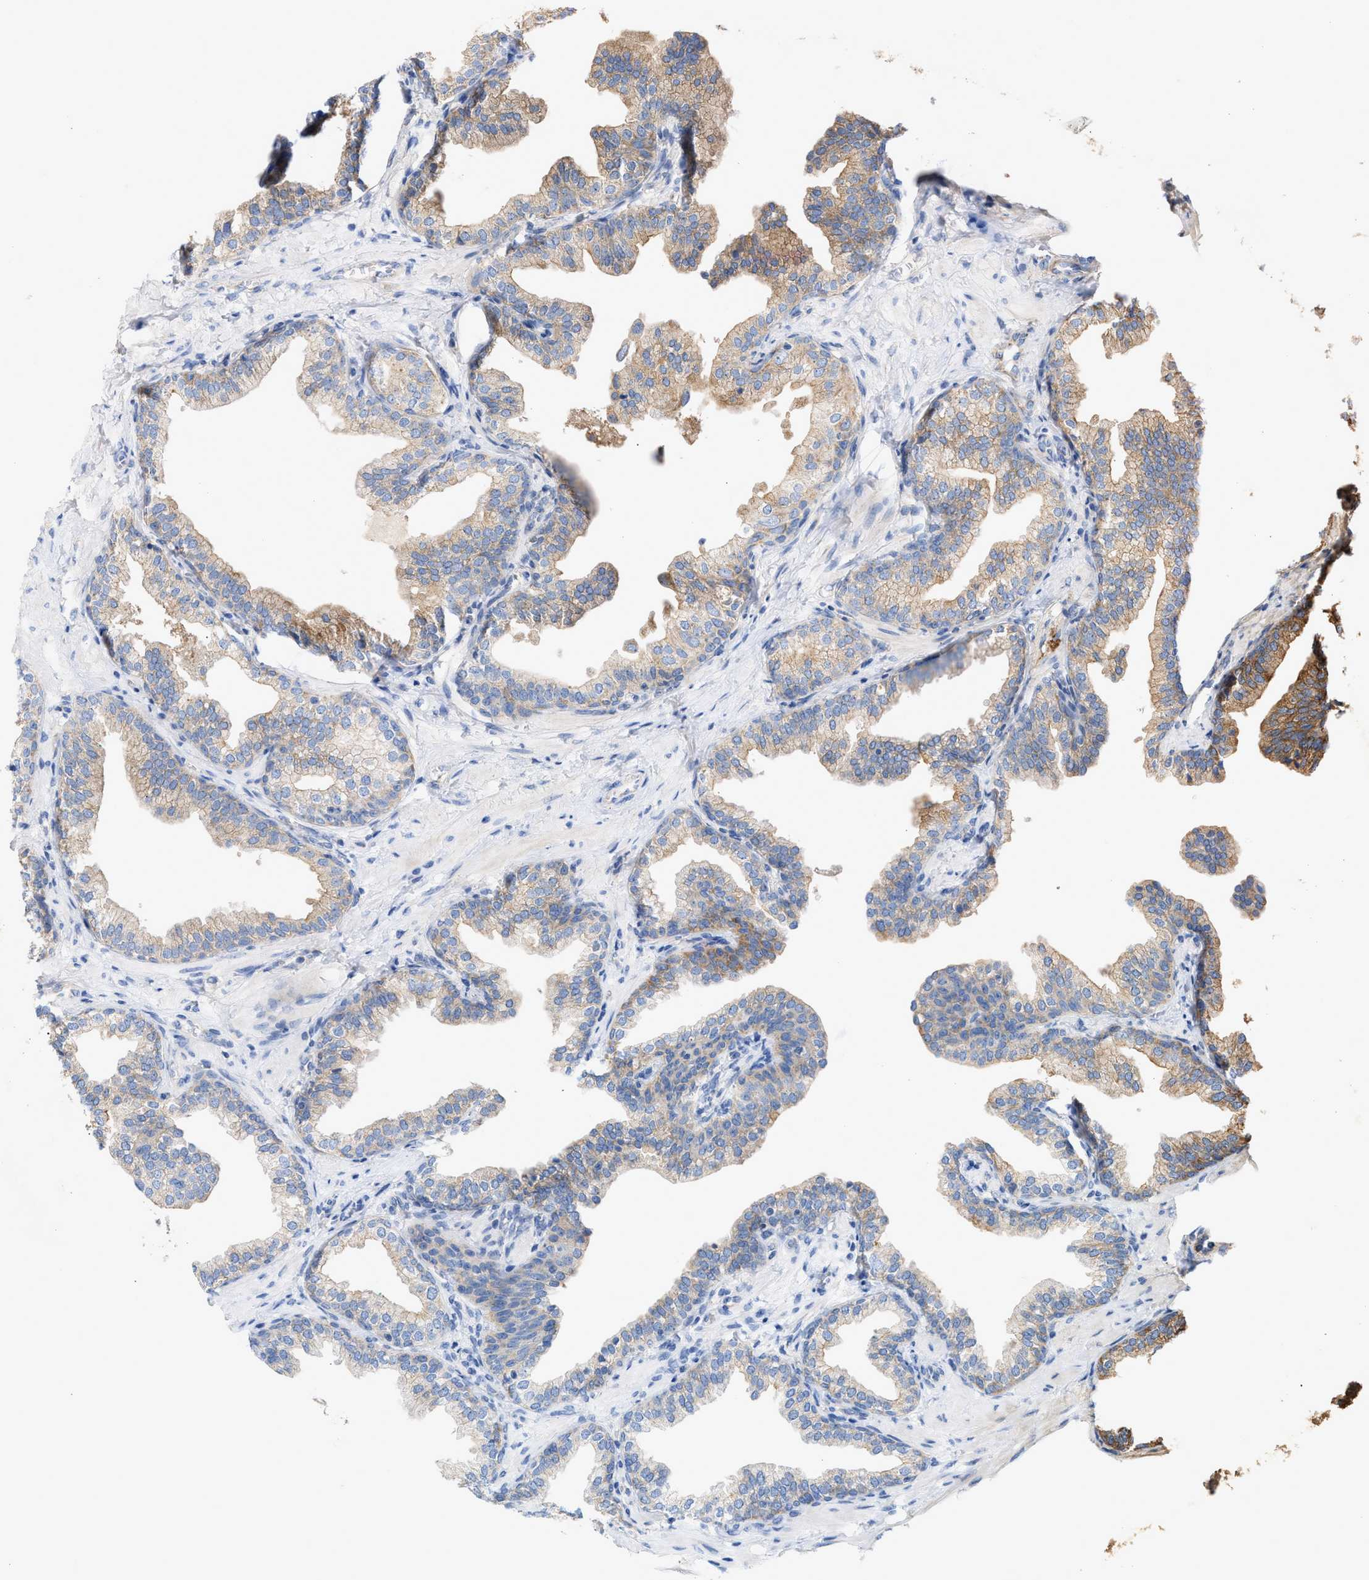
{"staining": {"intensity": "moderate", "quantity": "<25%", "location": "cytoplasmic/membranous"}, "tissue": "prostate cancer", "cell_type": "Tumor cells", "image_type": "cancer", "snomed": [{"axis": "morphology", "description": "Adenocarcinoma, High grade"}, {"axis": "topography", "description": "Prostate"}], "caption": "Moderate cytoplasmic/membranous positivity is identified in about <25% of tumor cells in prostate cancer. The protein of interest is stained brown, and the nuclei are stained in blue (DAB IHC with brightfield microscopy, high magnification).", "gene": "OXSM", "patient": {"sex": "male", "age": 52}}